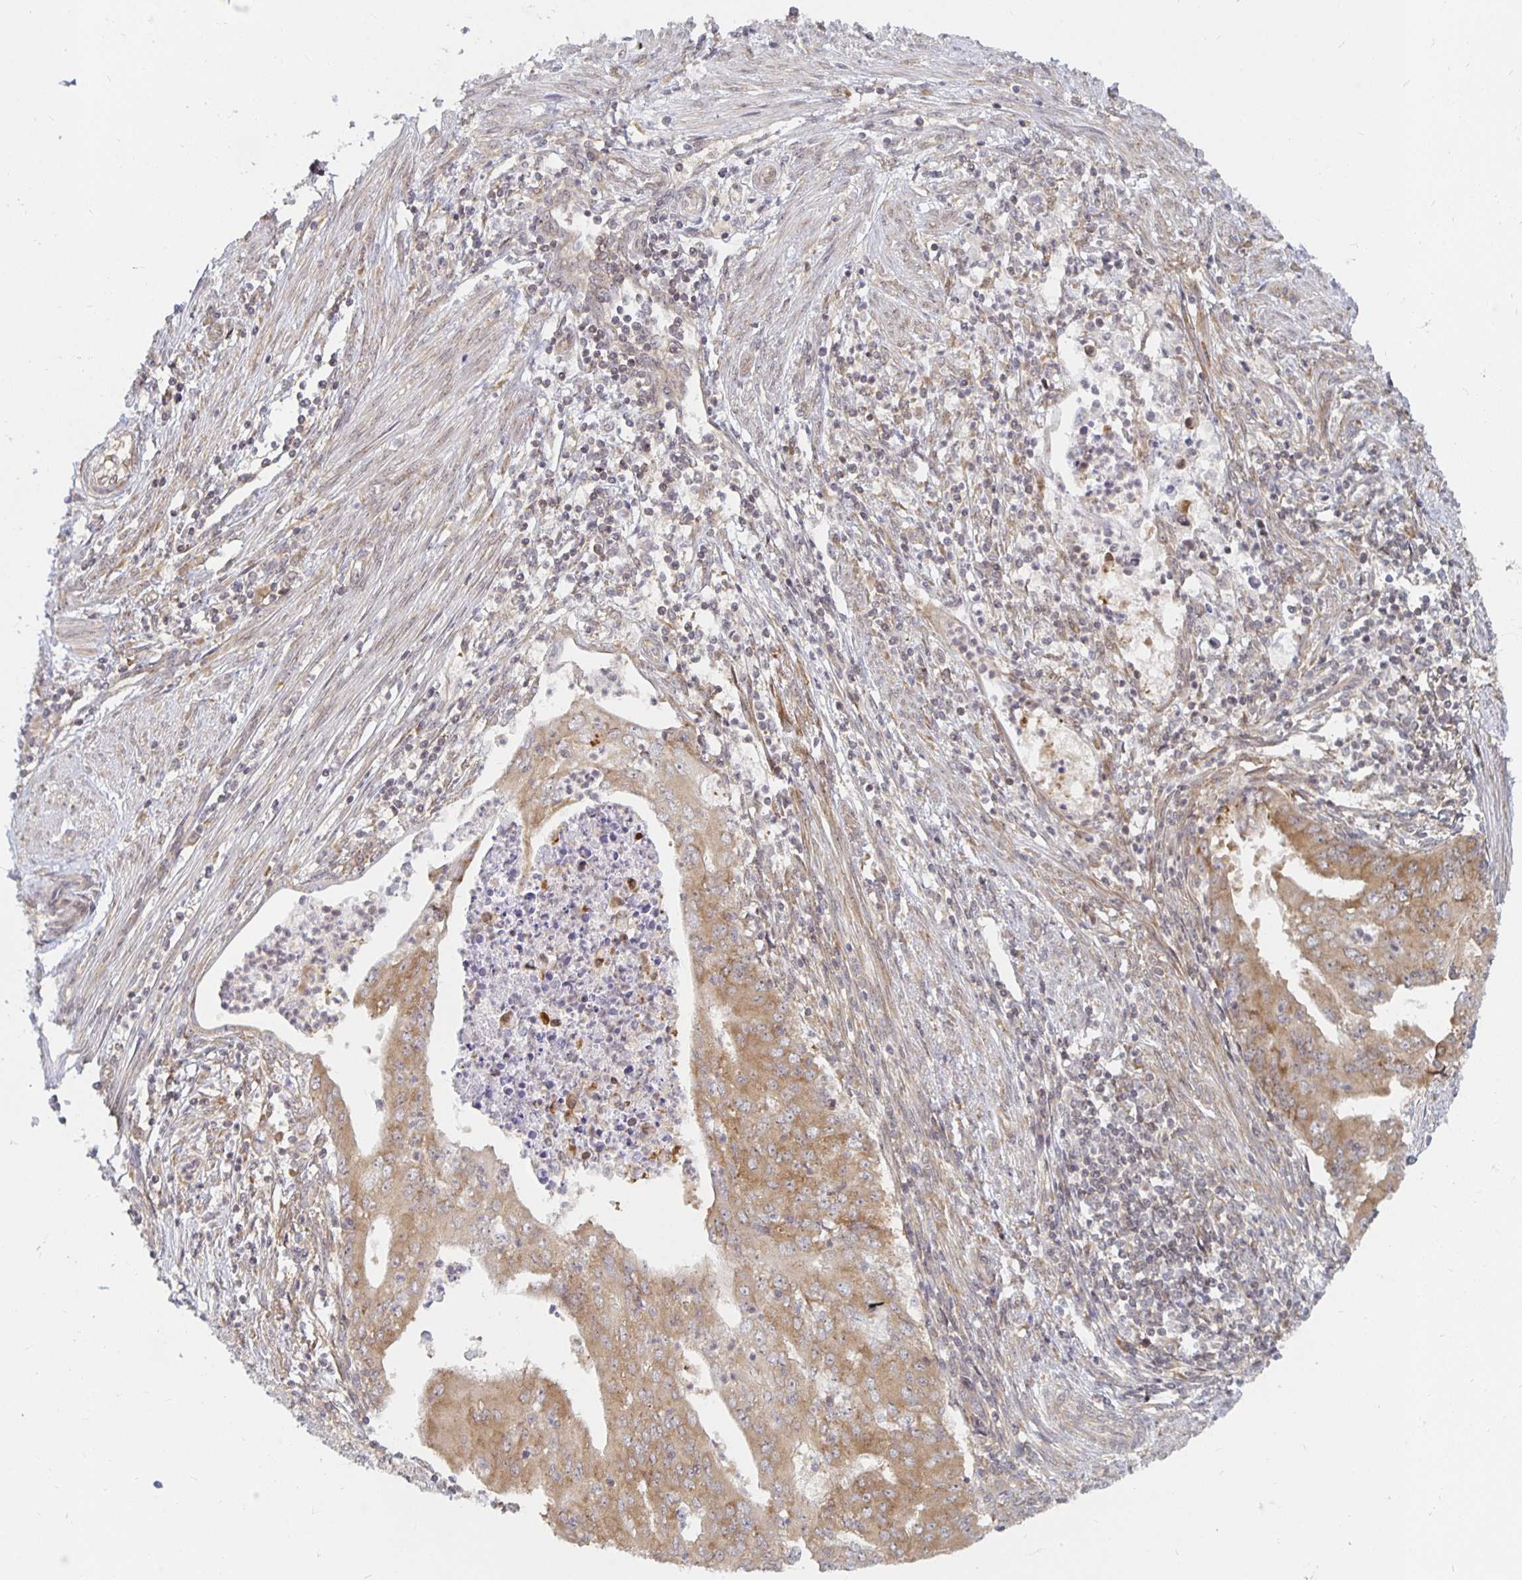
{"staining": {"intensity": "moderate", "quantity": ">75%", "location": "cytoplasmic/membranous"}, "tissue": "endometrial cancer", "cell_type": "Tumor cells", "image_type": "cancer", "snomed": [{"axis": "morphology", "description": "Adenocarcinoma, NOS"}, {"axis": "topography", "description": "Endometrium"}], "caption": "This histopathology image displays IHC staining of endometrial cancer, with medium moderate cytoplasmic/membranous staining in about >75% of tumor cells.", "gene": "PDAP1", "patient": {"sex": "female", "age": 50}}